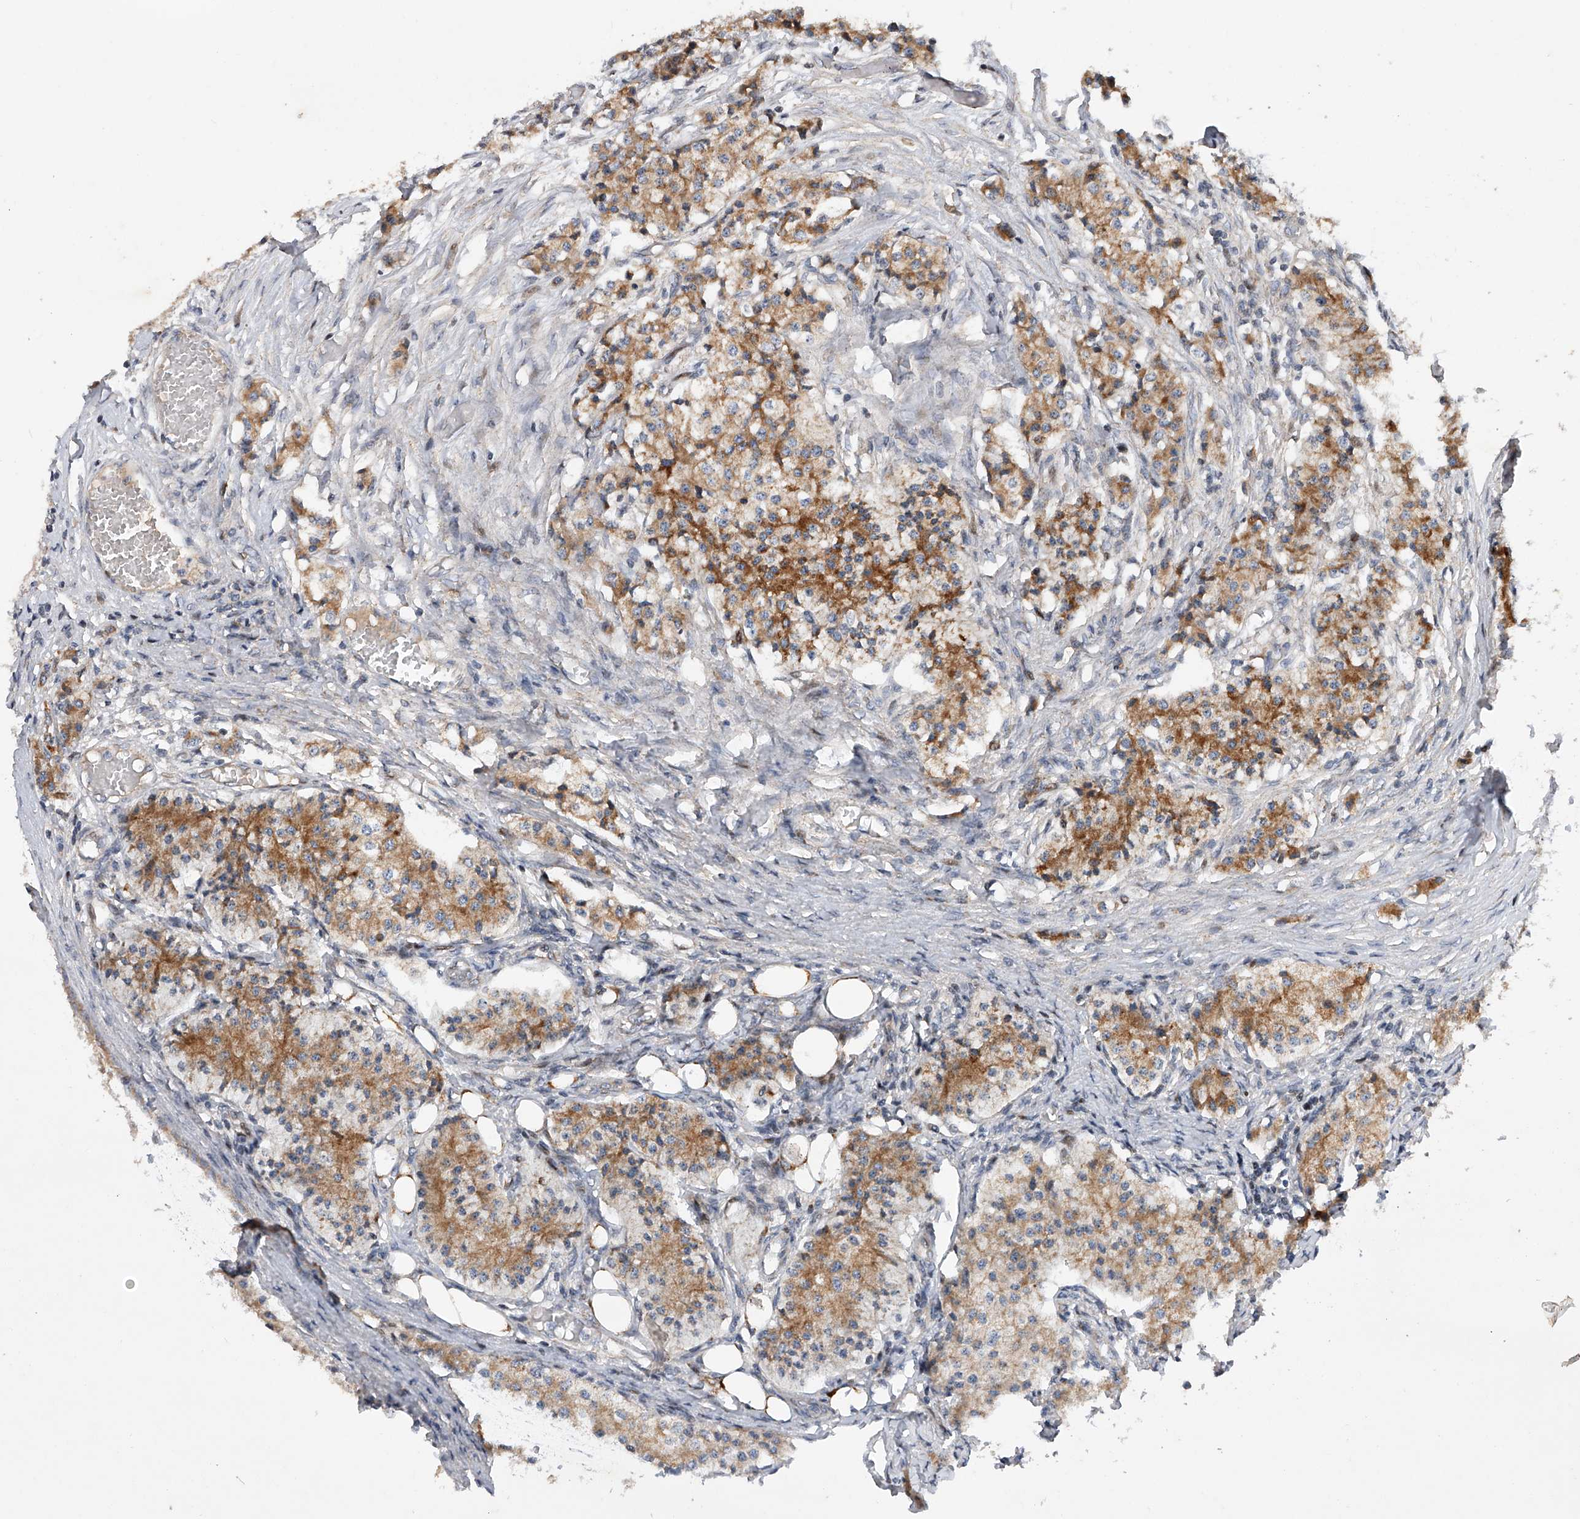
{"staining": {"intensity": "moderate", "quantity": ">75%", "location": "cytoplasmic/membranous"}, "tissue": "carcinoid", "cell_type": "Tumor cells", "image_type": "cancer", "snomed": [{"axis": "morphology", "description": "Carcinoid, malignant, NOS"}, {"axis": "topography", "description": "Colon"}], "caption": "Immunohistochemistry image of neoplastic tissue: human malignant carcinoid stained using immunohistochemistry demonstrates medium levels of moderate protein expression localized specifically in the cytoplasmic/membranous of tumor cells, appearing as a cytoplasmic/membranous brown color.", "gene": "CDH12", "patient": {"sex": "female", "age": 52}}